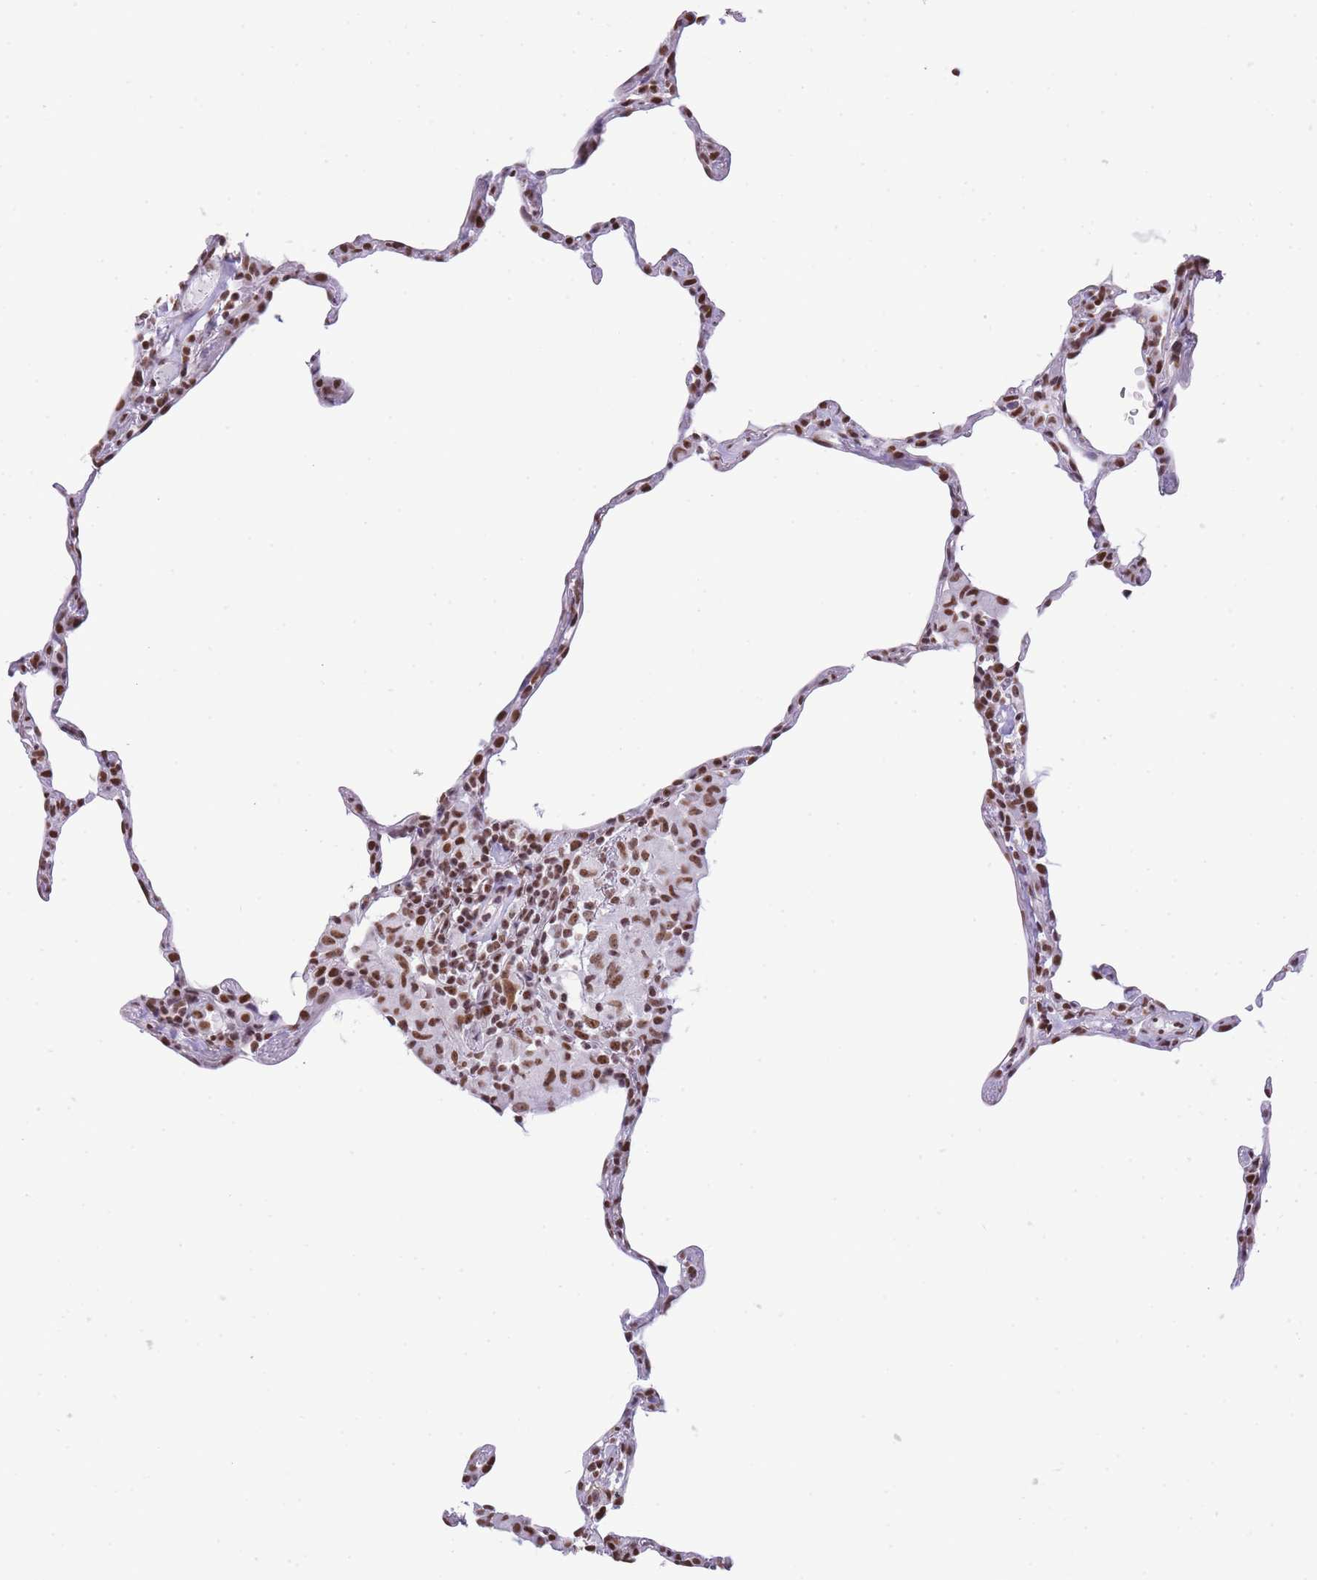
{"staining": {"intensity": "moderate", "quantity": "25%-75%", "location": "nuclear"}, "tissue": "lung", "cell_type": "Alveolar cells", "image_type": "normal", "snomed": [{"axis": "morphology", "description": "Normal tissue, NOS"}, {"axis": "topography", "description": "Lung"}], "caption": "DAB (3,3'-diaminobenzidine) immunohistochemical staining of benign human lung displays moderate nuclear protein expression in about 25%-75% of alveolar cells. The staining is performed using DAB brown chromogen to label protein expression. The nuclei are counter-stained blue using hematoxylin.", "gene": "EVC2", "patient": {"sex": "female", "age": 57}}